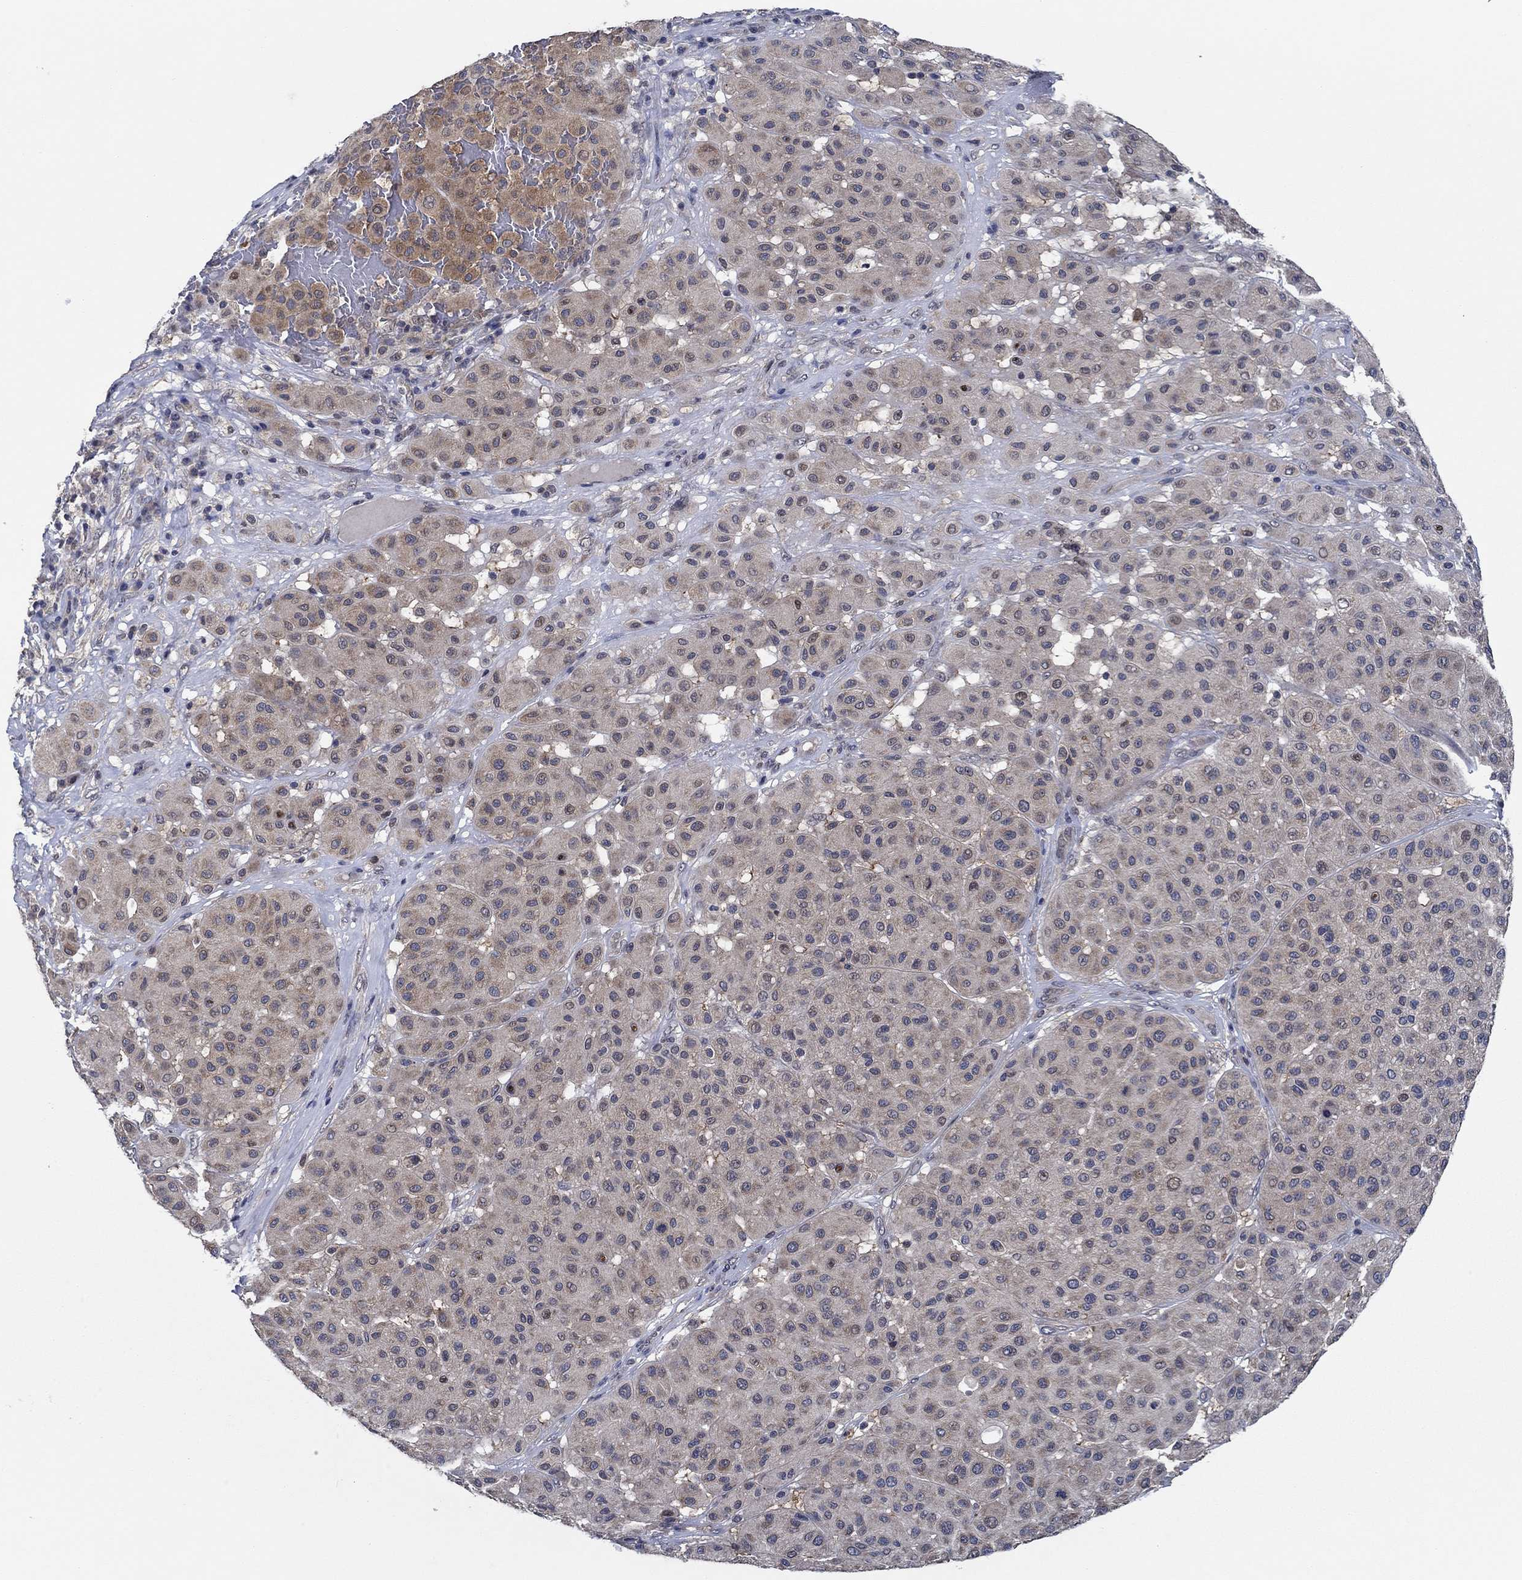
{"staining": {"intensity": "moderate", "quantity": "<25%", "location": "cytoplasmic/membranous"}, "tissue": "melanoma", "cell_type": "Tumor cells", "image_type": "cancer", "snomed": [{"axis": "morphology", "description": "Malignant melanoma, Metastatic site"}, {"axis": "topography", "description": "Smooth muscle"}], "caption": "Melanoma tissue displays moderate cytoplasmic/membranous expression in about <25% of tumor cells", "gene": "DACT1", "patient": {"sex": "male", "age": 41}}